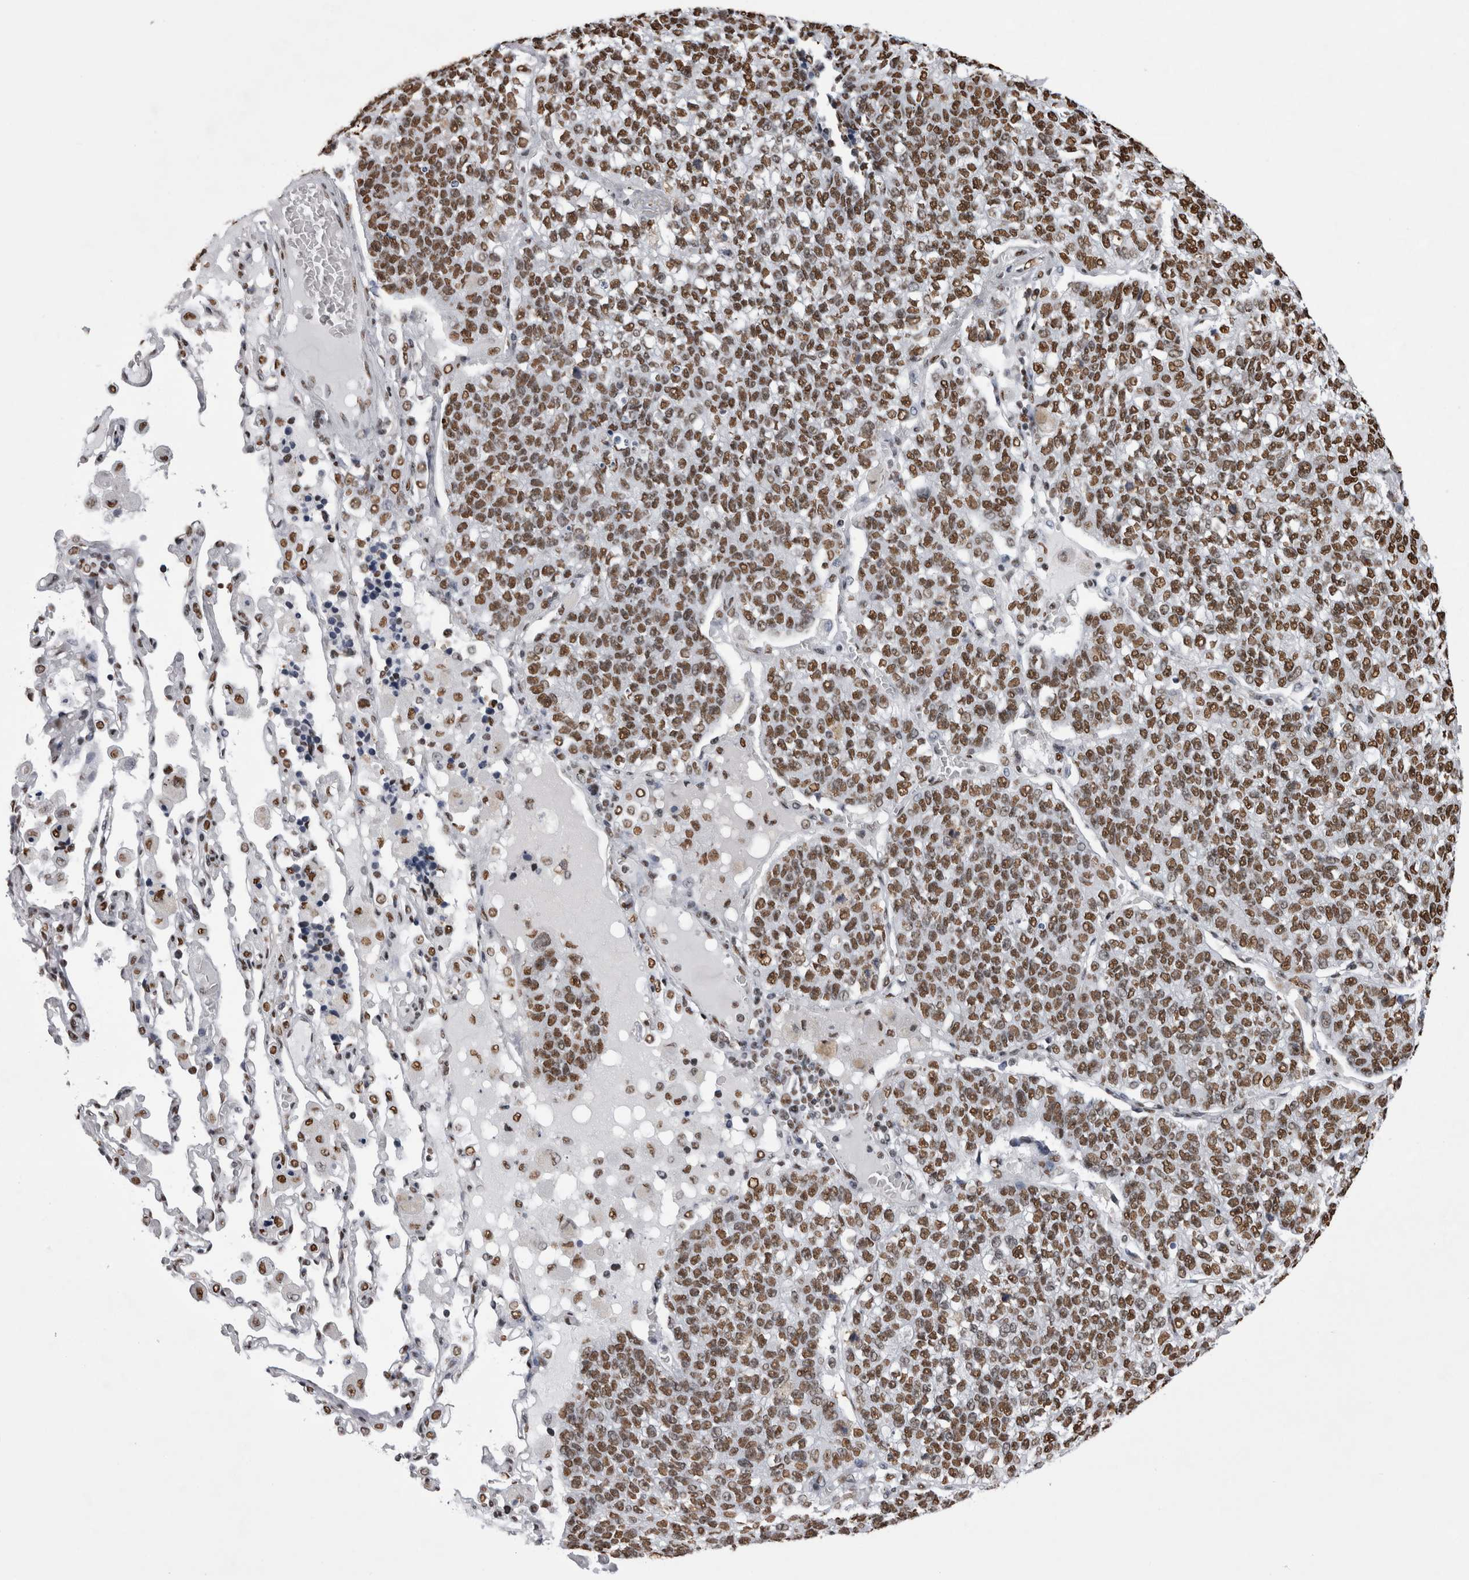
{"staining": {"intensity": "moderate", "quantity": ">75%", "location": "nuclear"}, "tissue": "lung cancer", "cell_type": "Tumor cells", "image_type": "cancer", "snomed": [{"axis": "morphology", "description": "Adenocarcinoma, NOS"}, {"axis": "topography", "description": "Lung"}], "caption": "An image showing moderate nuclear expression in approximately >75% of tumor cells in lung adenocarcinoma, as visualized by brown immunohistochemical staining.", "gene": "ALPK3", "patient": {"sex": "male", "age": 49}}